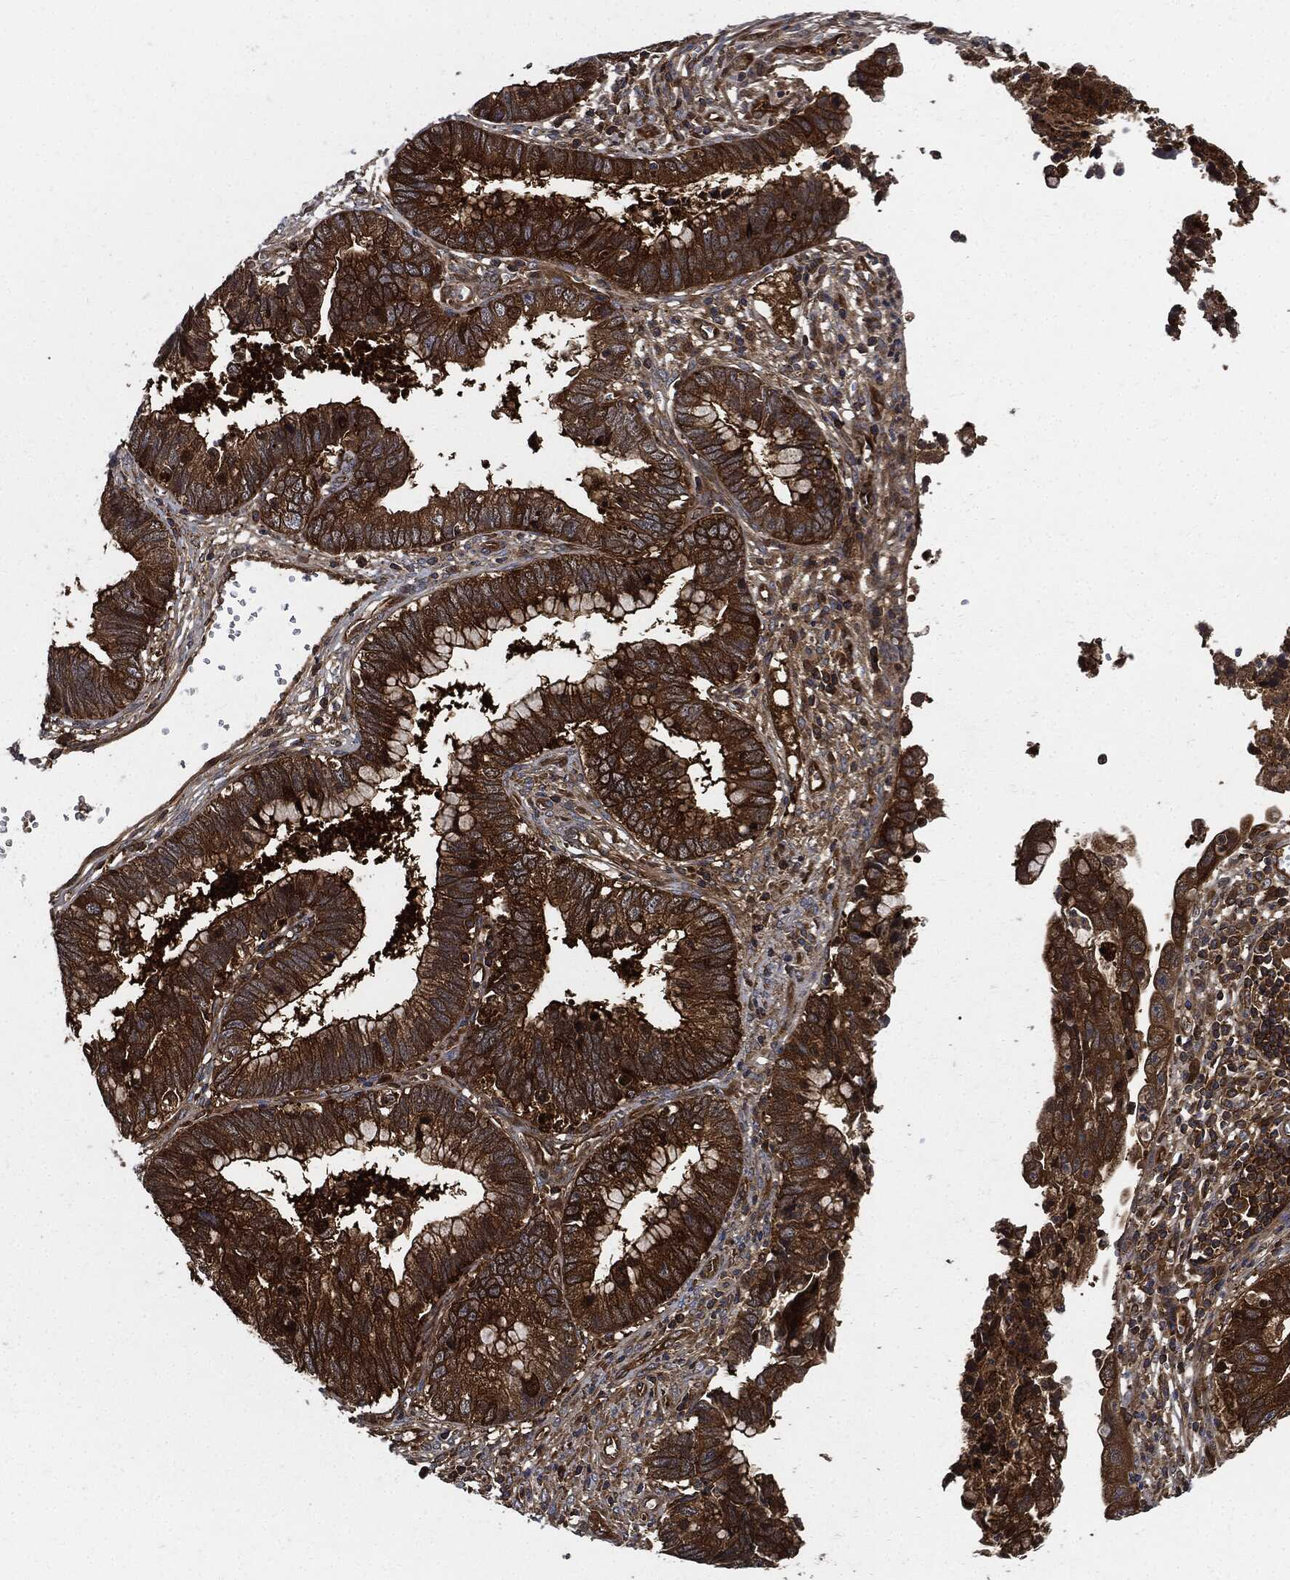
{"staining": {"intensity": "strong", "quantity": ">75%", "location": "cytoplasmic/membranous"}, "tissue": "cervical cancer", "cell_type": "Tumor cells", "image_type": "cancer", "snomed": [{"axis": "morphology", "description": "Adenocarcinoma, NOS"}, {"axis": "topography", "description": "Cervix"}], "caption": "Cervical adenocarcinoma stained with a protein marker displays strong staining in tumor cells.", "gene": "XPNPEP1", "patient": {"sex": "female", "age": 44}}